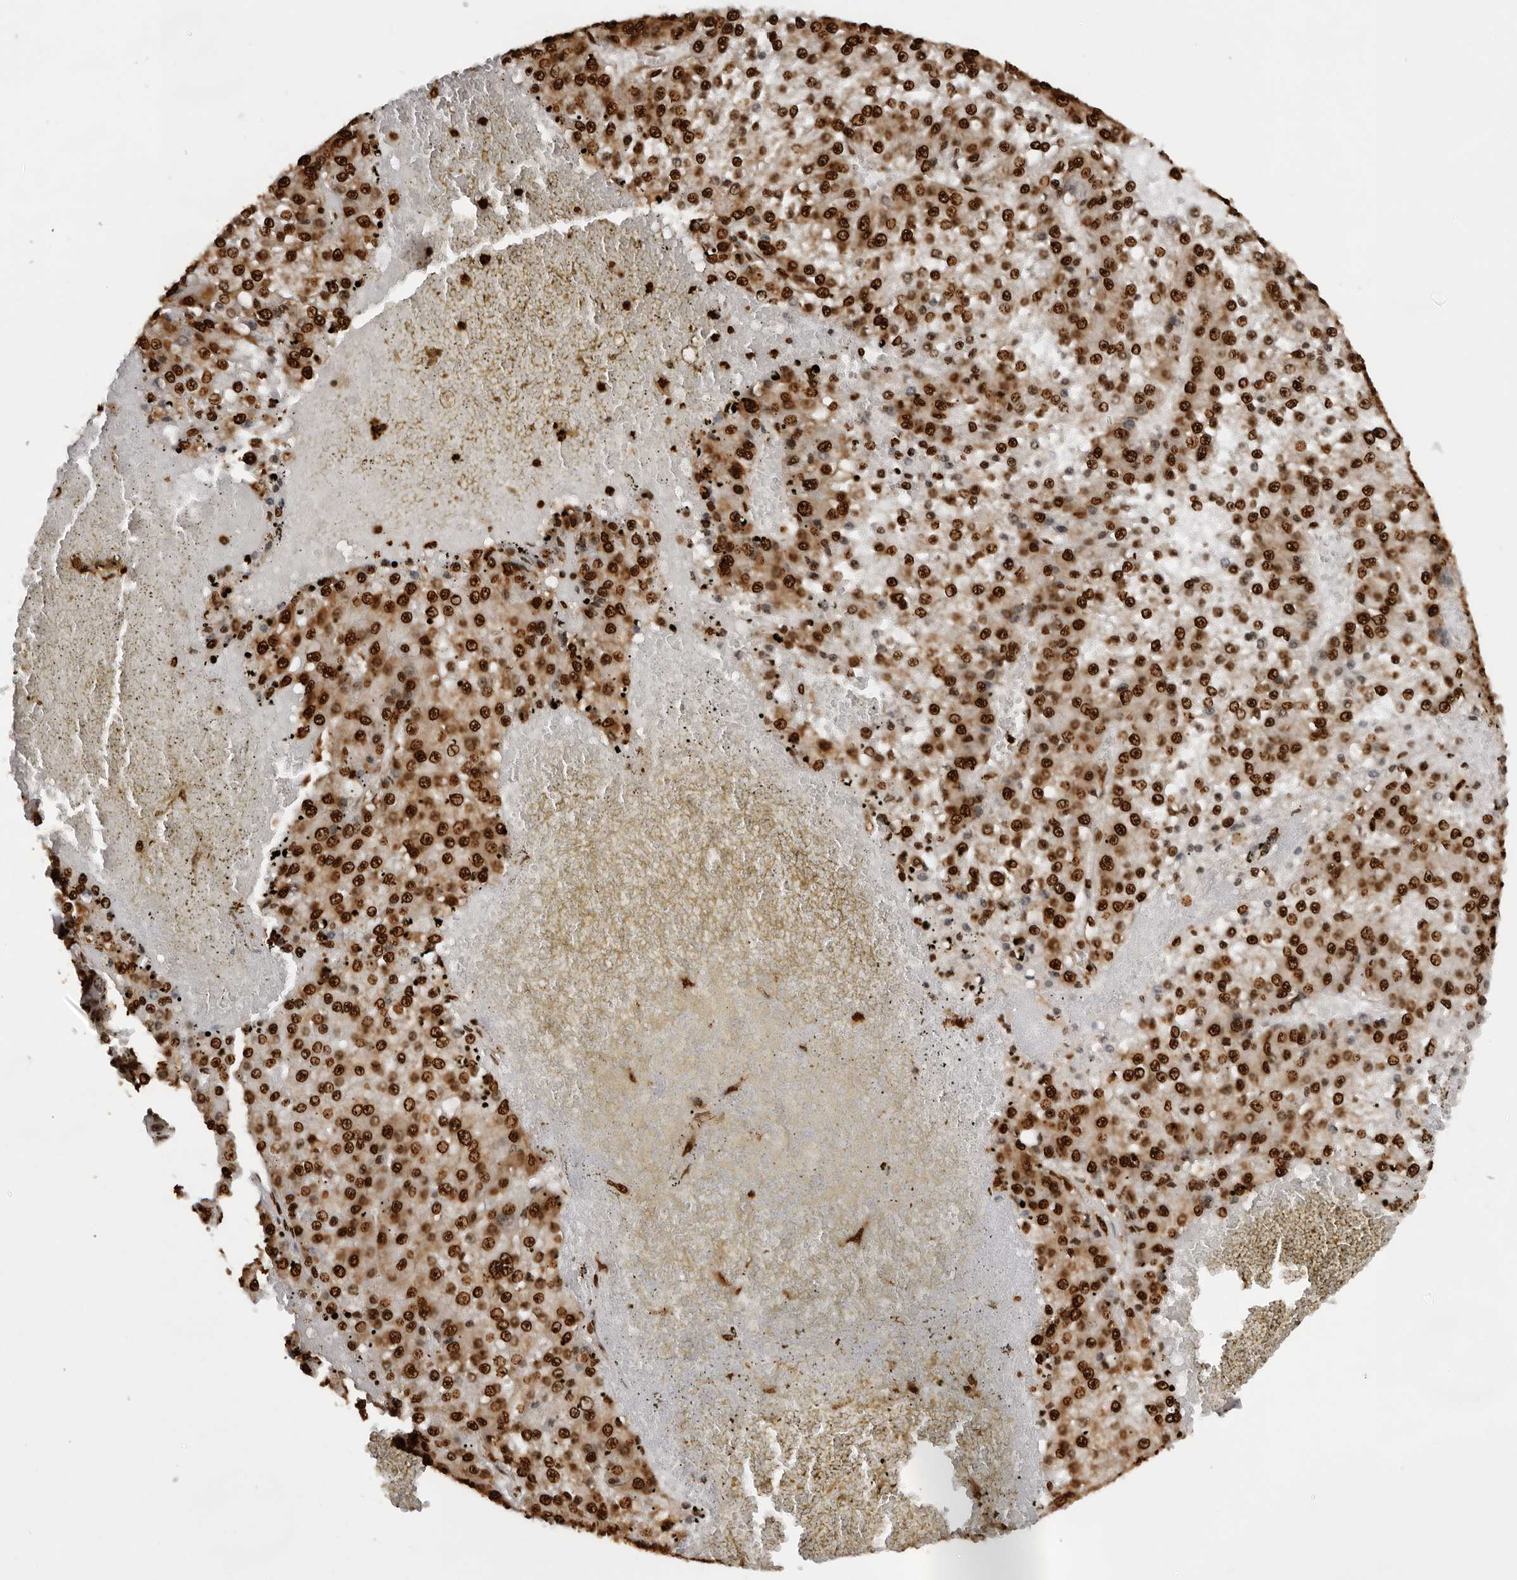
{"staining": {"intensity": "strong", "quantity": ">75%", "location": "nuclear"}, "tissue": "liver cancer", "cell_type": "Tumor cells", "image_type": "cancer", "snomed": [{"axis": "morphology", "description": "Carcinoma, Hepatocellular, NOS"}, {"axis": "topography", "description": "Liver"}], "caption": "The immunohistochemical stain shows strong nuclear staining in tumor cells of hepatocellular carcinoma (liver) tissue.", "gene": "ZFP91", "patient": {"sex": "female", "age": 73}}